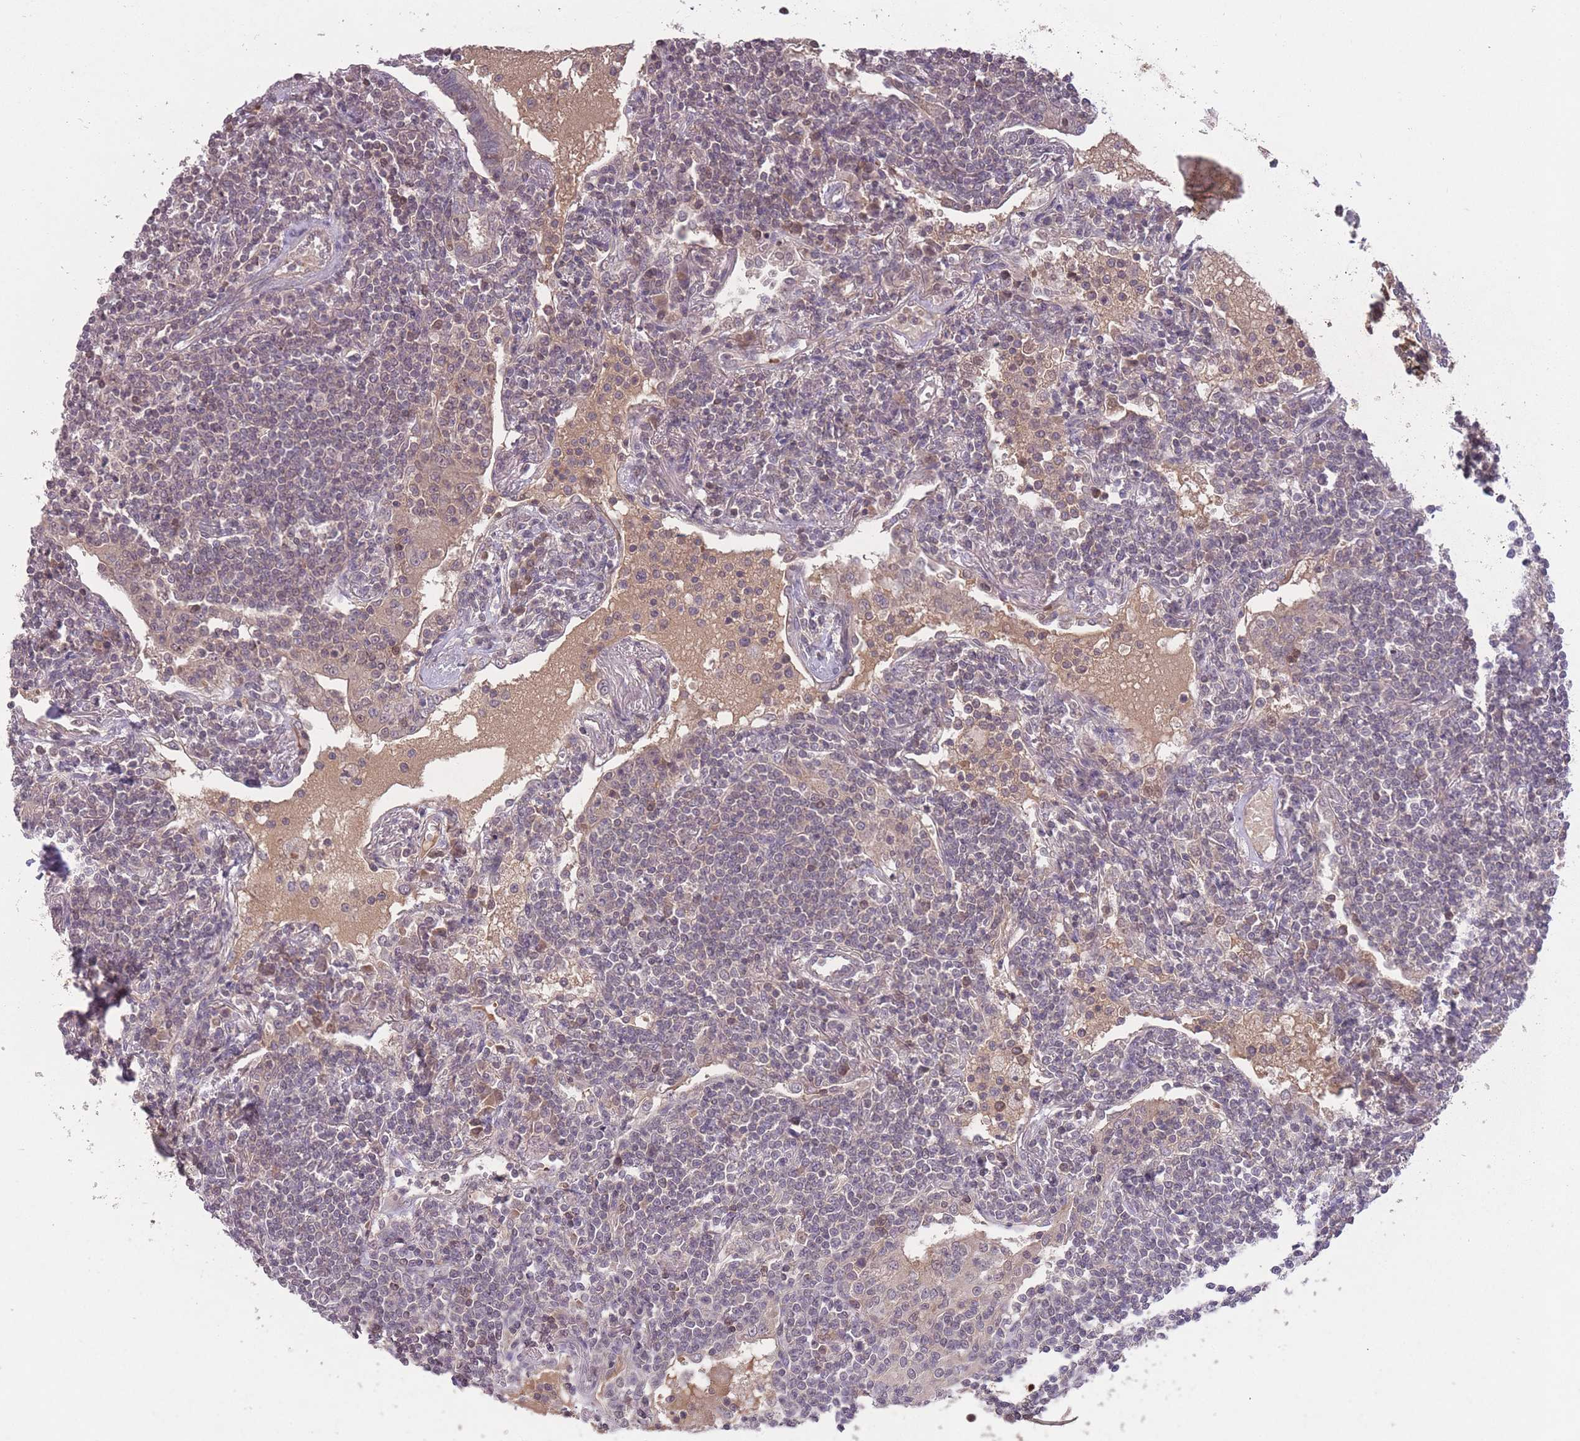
{"staining": {"intensity": "negative", "quantity": "none", "location": "none"}, "tissue": "lymphoma", "cell_type": "Tumor cells", "image_type": "cancer", "snomed": [{"axis": "morphology", "description": "Malignant lymphoma, non-Hodgkin's type, Low grade"}, {"axis": "topography", "description": "Lymph node"}], "caption": "The micrograph shows no significant staining in tumor cells of lymphoma.", "gene": "ADCYAP1R1", "patient": {"sex": "female", "age": 67}}